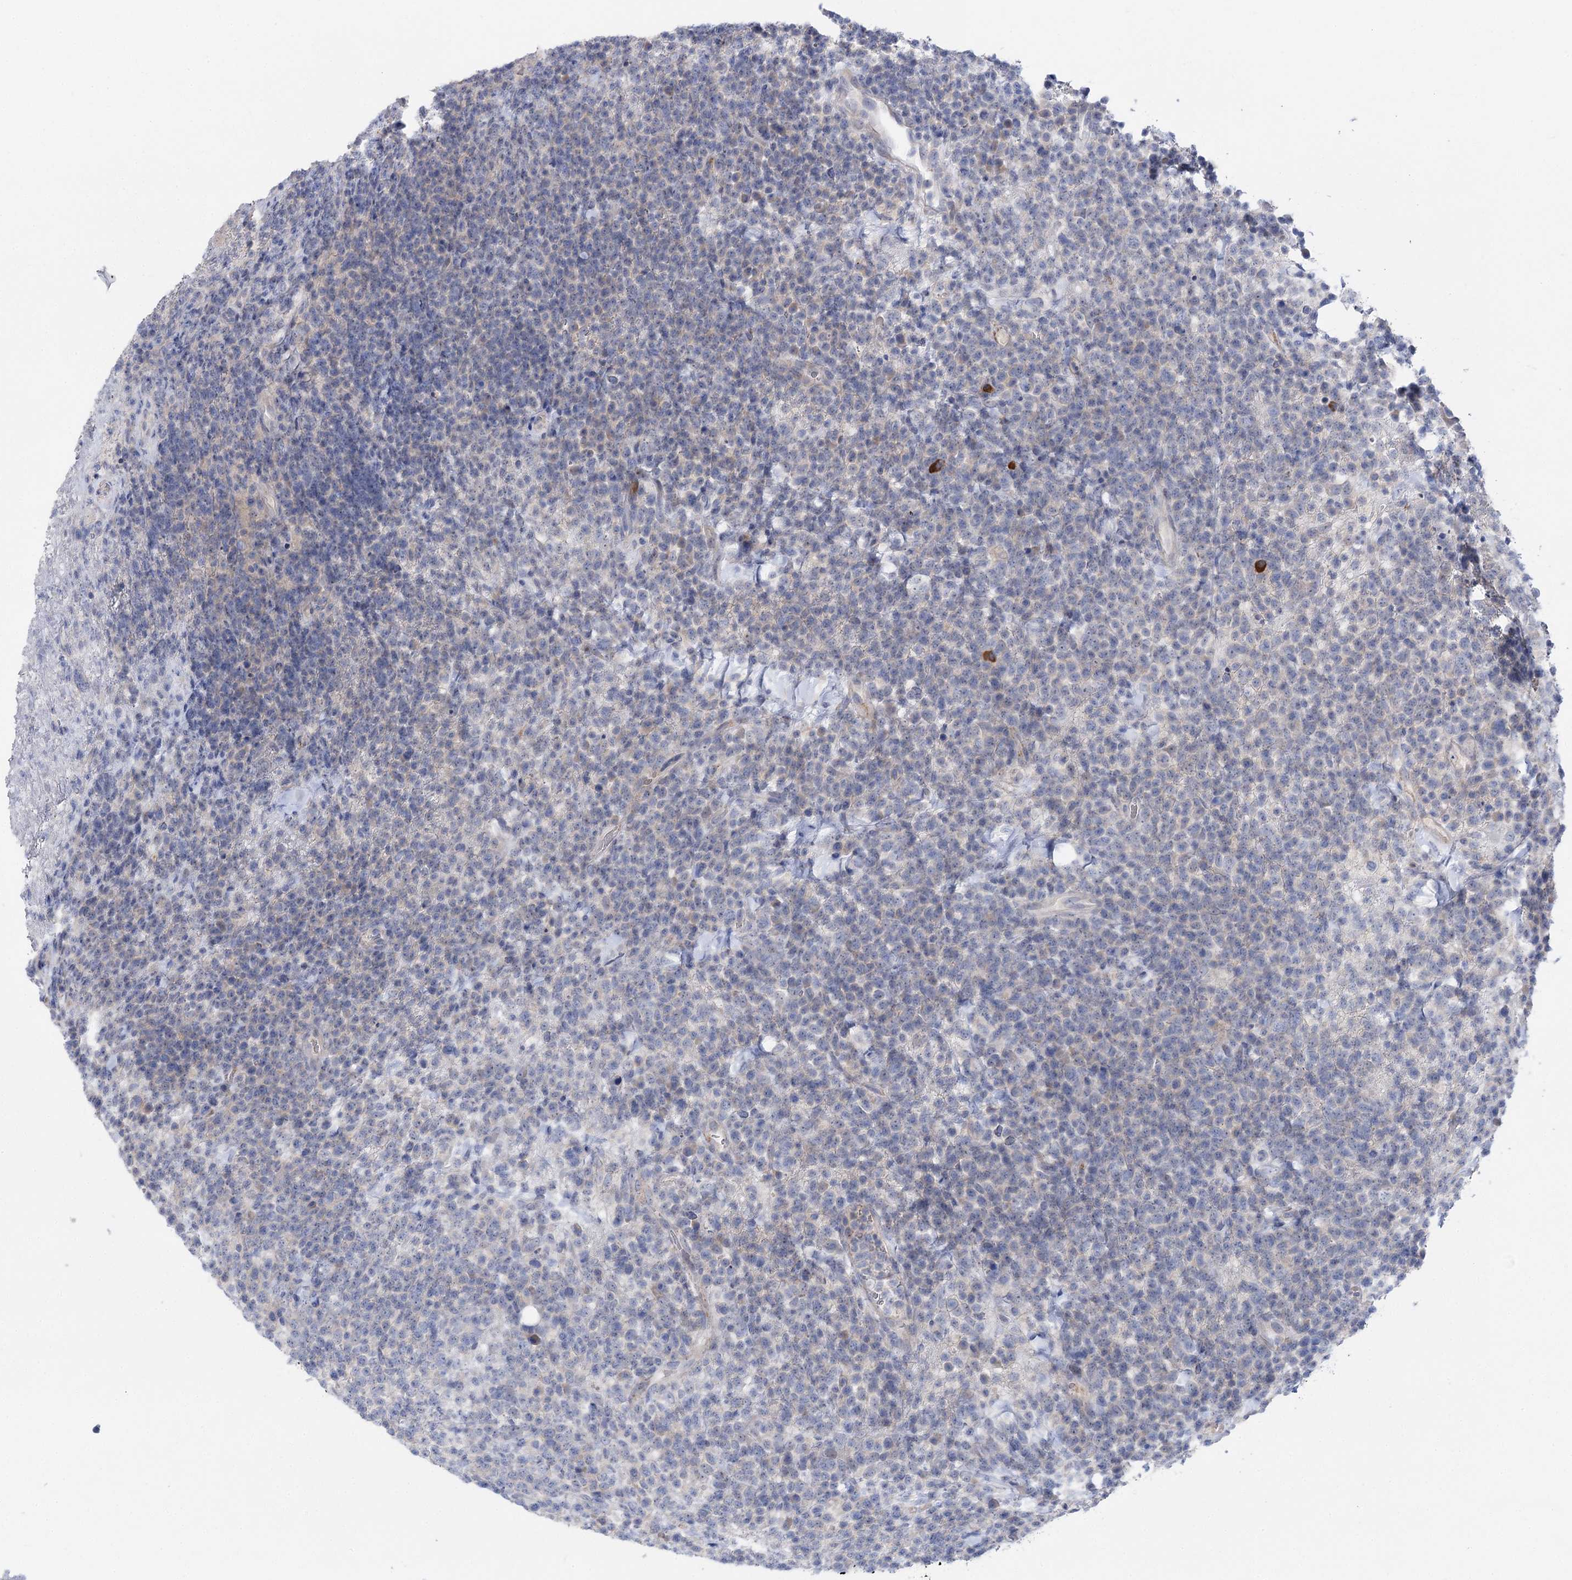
{"staining": {"intensity": "negative", "quantity": "none", "location": "none"}, "tissue": "lymphoma", "cell_type": "Tumor cells", "image_type": "cancer", "snomed": [{"axis": "morphology", "description": "Malignant lymphoma, non-Hodgkin's type, High grade"}, {"axis": "topography", "description": "Colon"}], "caption": "This is an immunohistochemistry micrograph of high-grade malignant lymphoma, non-Hodgkin's type. There is no expression in tumor cells.", "gene": "LRRC14B", "patient": {"sex": "female", "age": 53}}